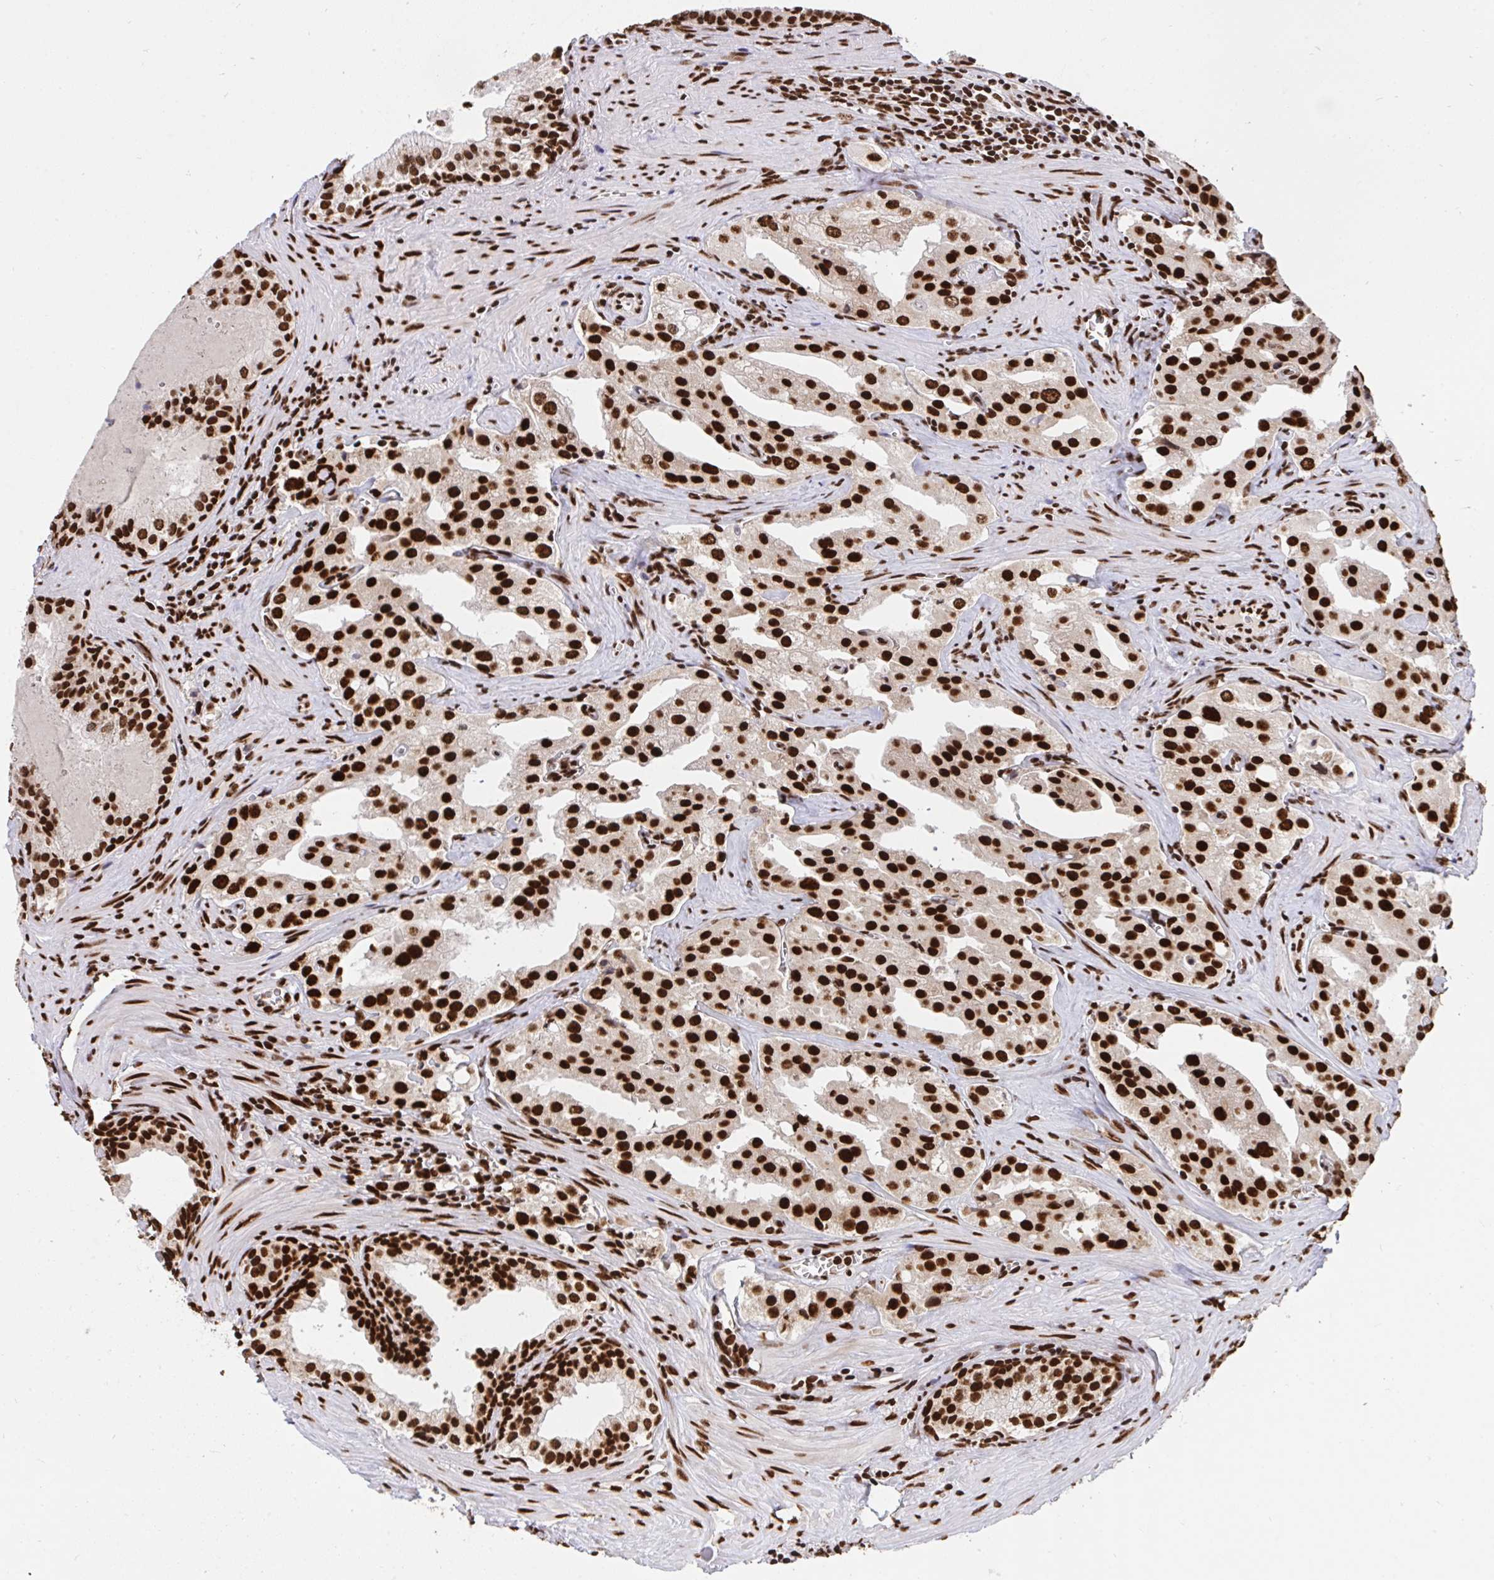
{"staining": {"intensity": "strong", "quantity": ">75%", "location": "nuclear"}, "tissue": "prostate cancer", "cell_type": "Tumor cells", "image_type": "cancer", "snomed": [{"axis": "morphology", "description": "Adenocarcinoma, High grade"}, {"axis": "topography", "description": "Prostate"}], "caption": "Approximately >75% of tumor cells in prostate adenocarcinoma (high-grade) demonstrate strong nuclear protein expression as visualized by brown immunohistochemical staining.", "gene": "HNRNPL", "patient": {"sex": "male", "age": 68}}